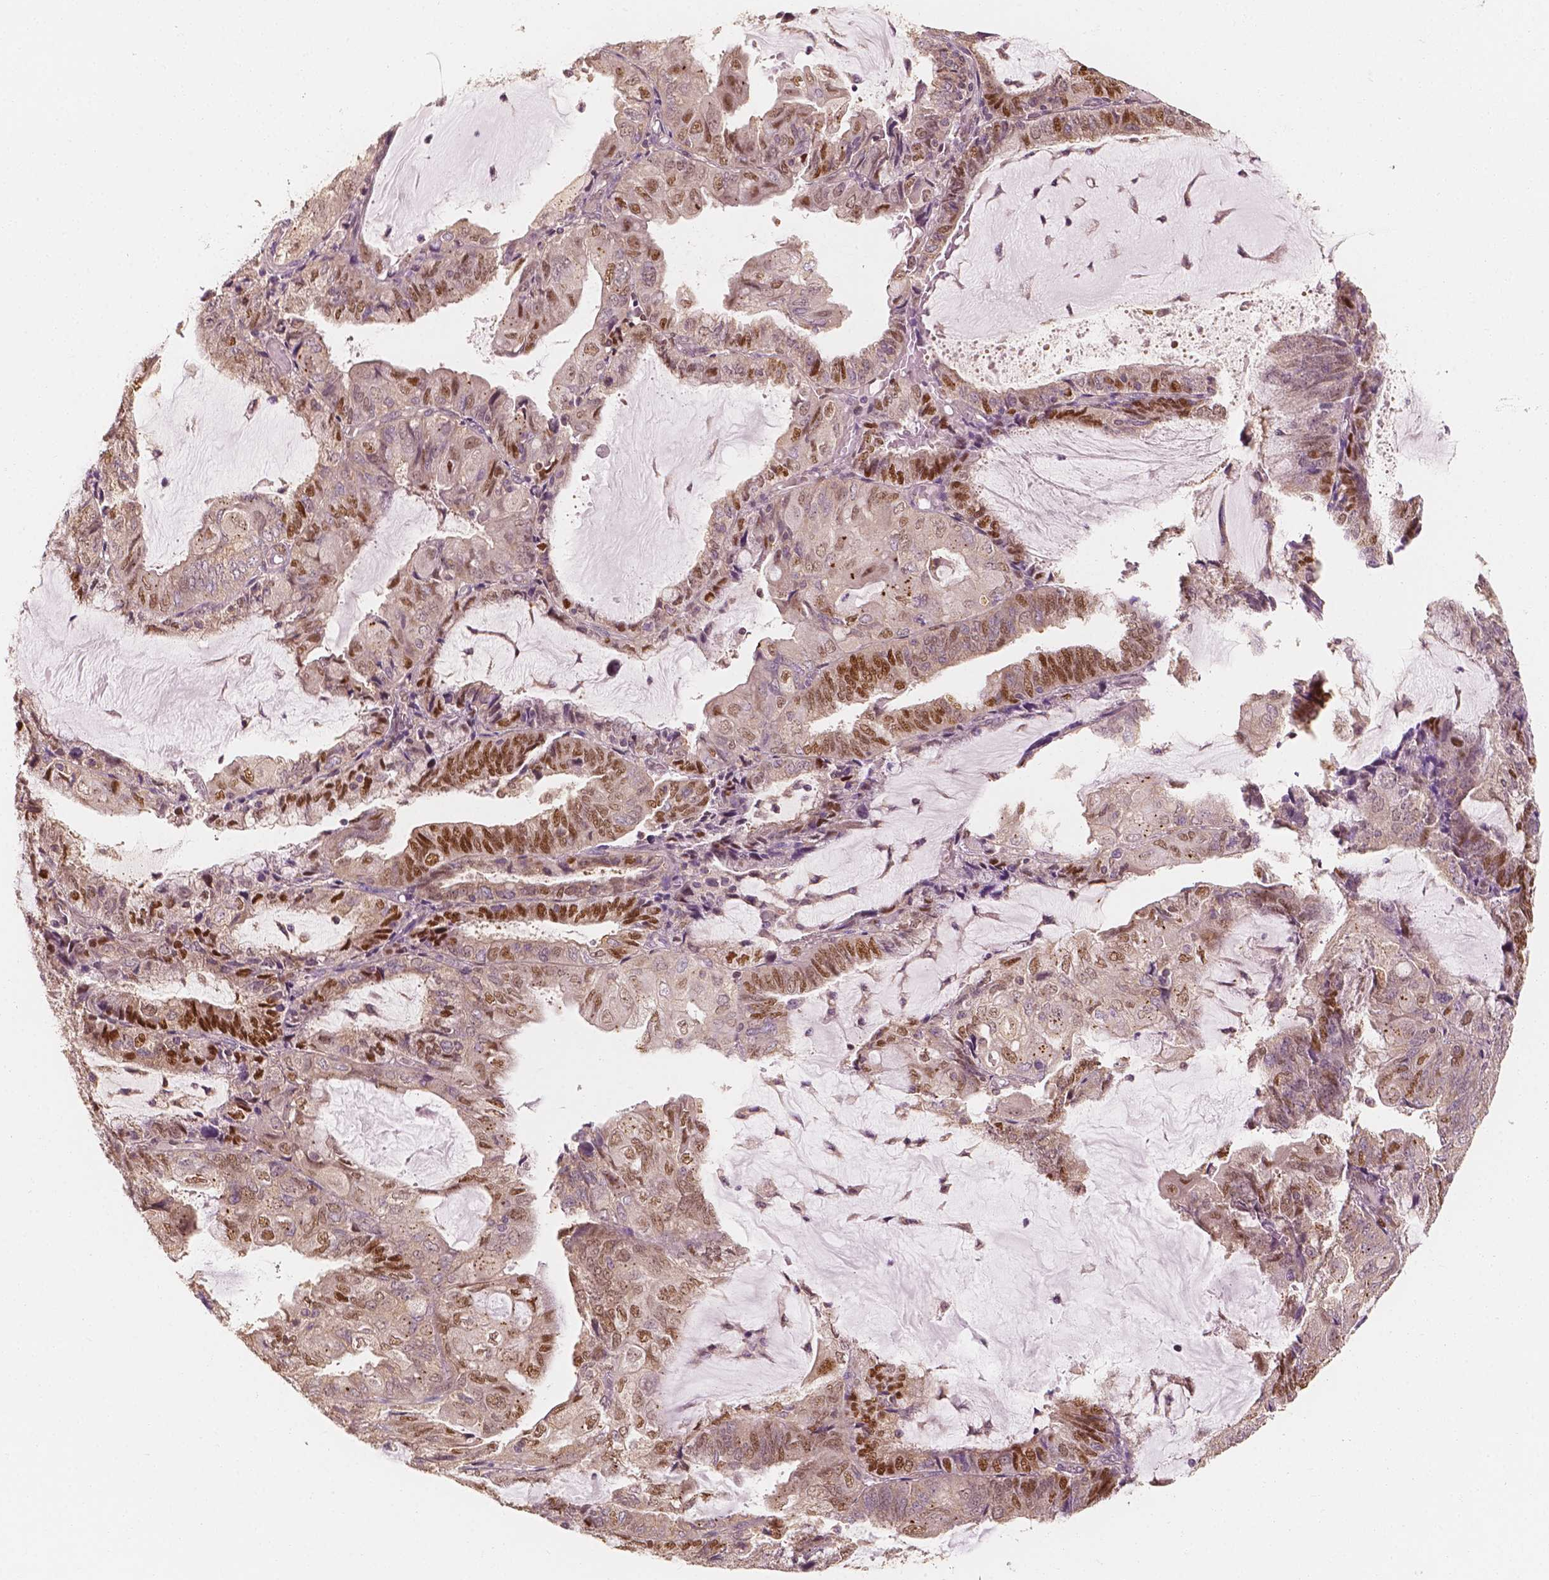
{"staining": {"intensity": "moderate", "quantity": "25%-75%", "location": "nuclear"}, "tissue": "endometrial cancer", "cell_type": "Tumor cells", "image_type": "cancer", "snomed": [{"axis": "morphology", "description": "Adenocarcinoma, NOS"}, {"axis": "topography", "description": "Endometrium"}], "caption": "Adenocarcinoma (endometrial) stained with DAB (3,3'-diaminobenzidine) immunohistochemistry exhibits medium levels of moderate nuclear expression in about 25%-75% of tumor cells.", "gene": "TBC1D17", "patient": {"sex": "female", "age": 81}}